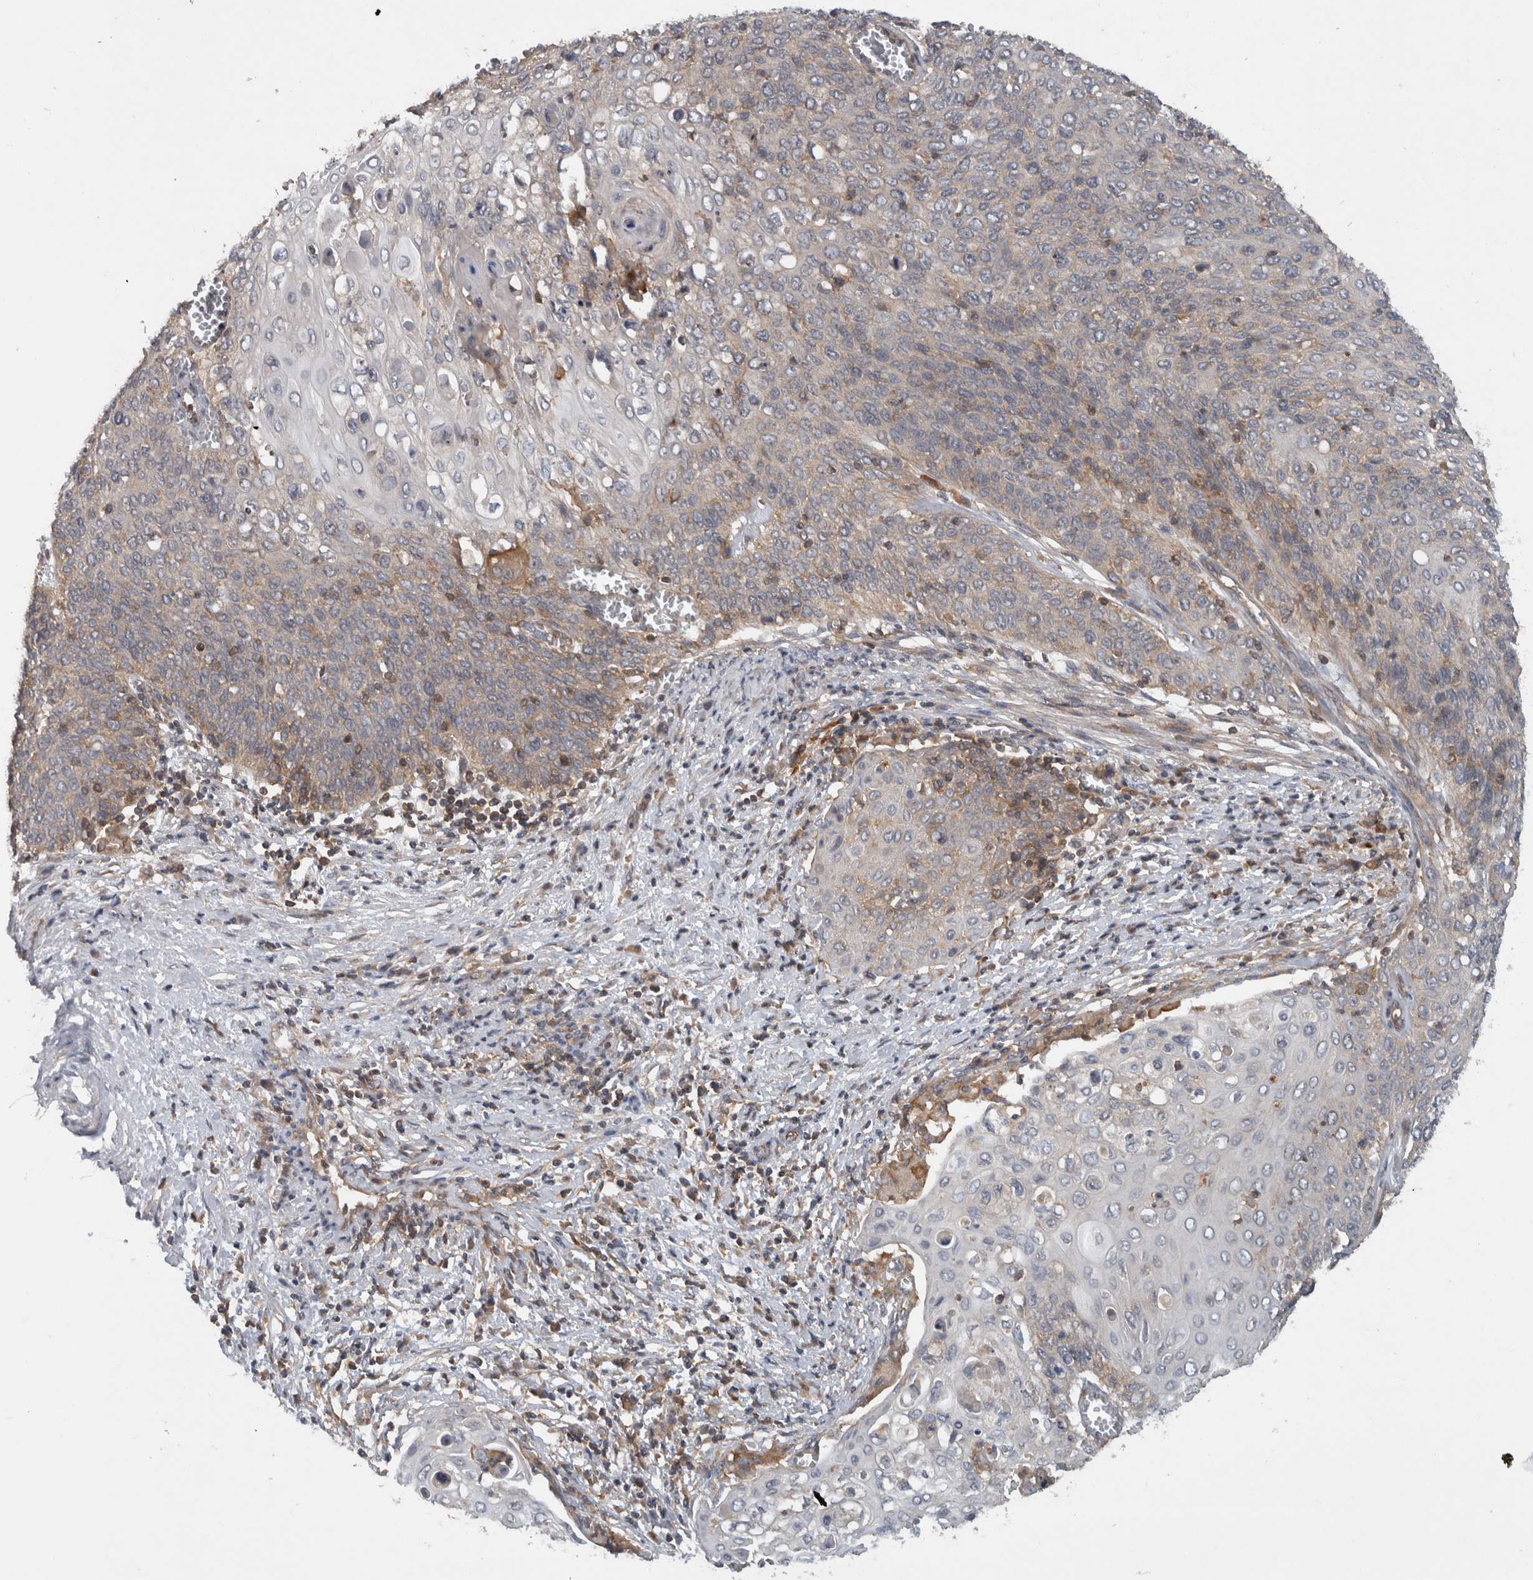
{"staining": {"intensity": "weak", "quantity": "<25%", "location": "cytoplasmic/membranous"}, "tissue": "cervical cancer", "cell_type": "Tumor cells", "image_type": "cancer", "snomed": [{"axis": "morphology", "description": "Squamous cell carcinoma, NOS"}, {"axis": "topography", "description": "Cervix"}], "caption": "The micrograph exhibits no significant positivity in tumor cells of cervical cancer (squamous cell carcinoma).", "gene": "SCARA5", "patient": {"sex": "female", "age": 39}}